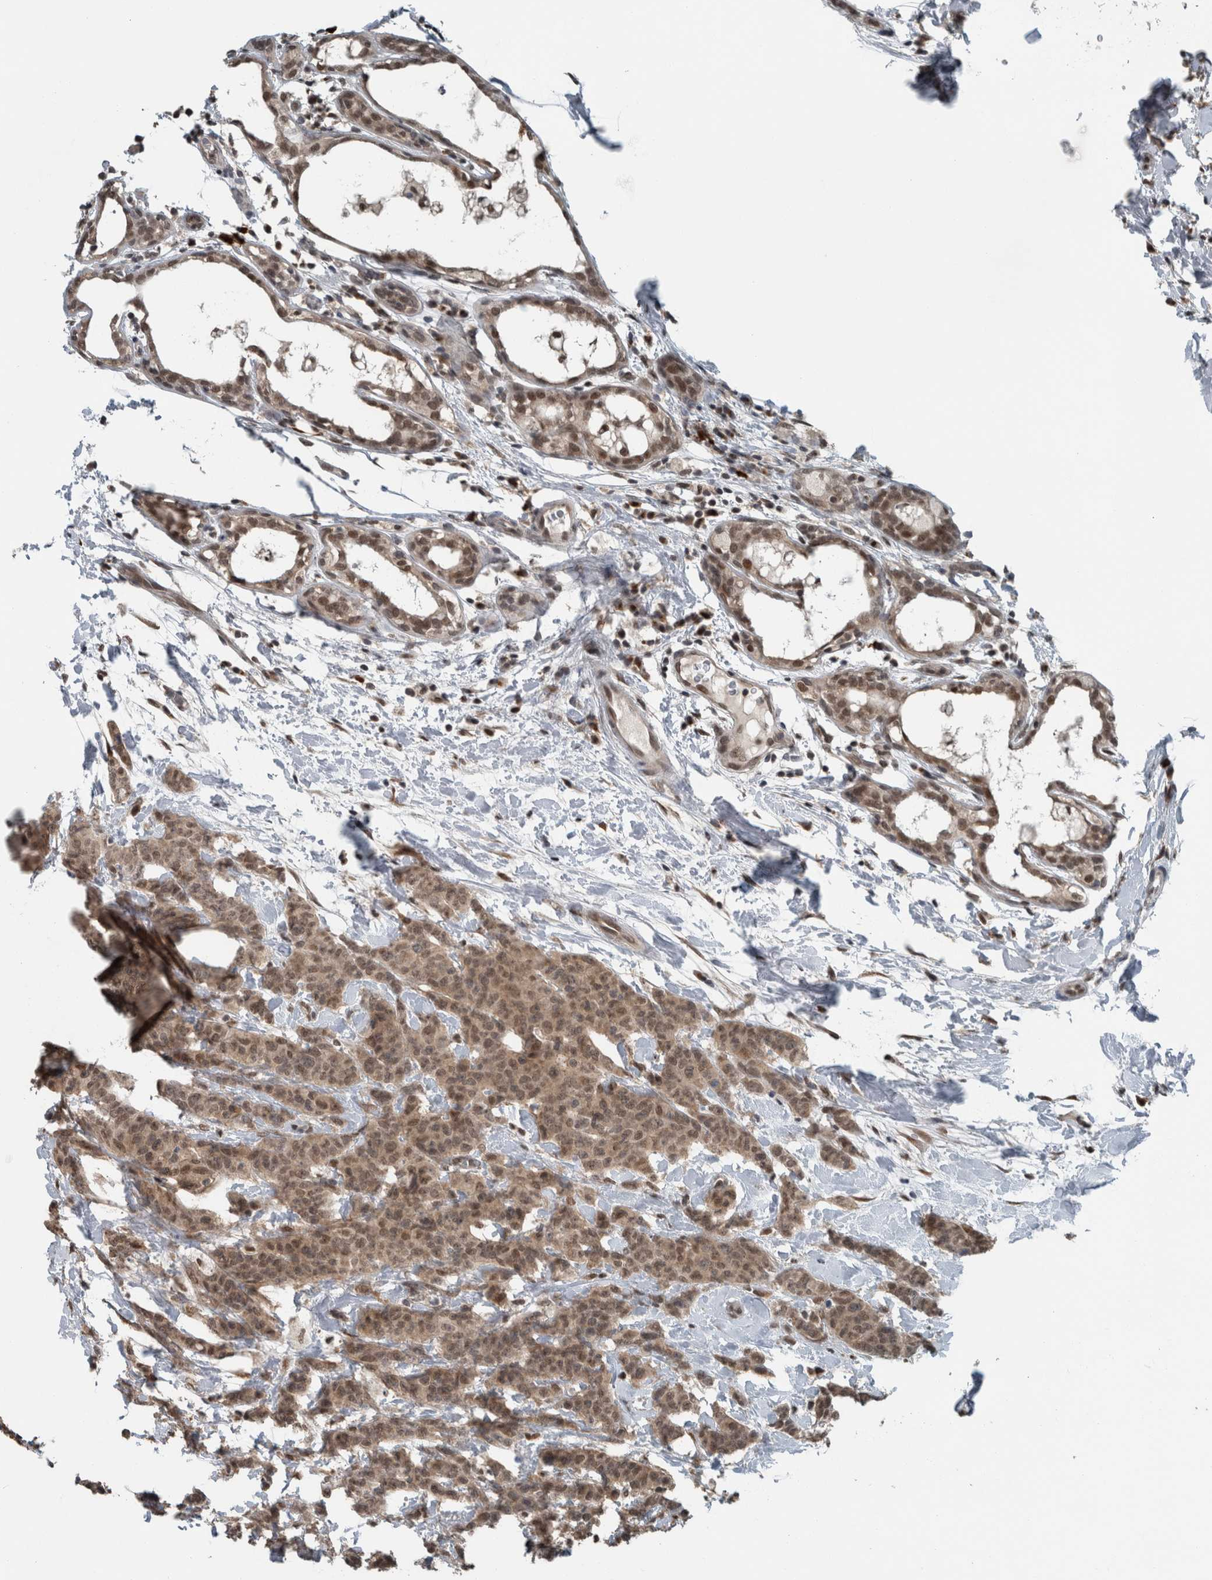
{"staining": {"intensity": "weak", "quantity": ">75%", "location": "cytoplasmic/membranous,nuclear"}, "tissue": "breast cancer", "cell_type": "Tumor cells", "image_type": "cancer", "snomed": [{"axis": "morphology", "description": "Normal tissue, NOS"}, {"axis": "morphology", "description": "Duct carcinoma"}, {"axis": "topography", "description": "Breast"}], "caption": "This is a micrograph of immunohistochemistry (IHC) staining of invasive ductal carcinoma (breast), which shows weak staining in the cytoplasmic/membranous and nuclear of tumor cells.", "gene": "SPAG7", "patient": {"sex": "female", "age": 40}}